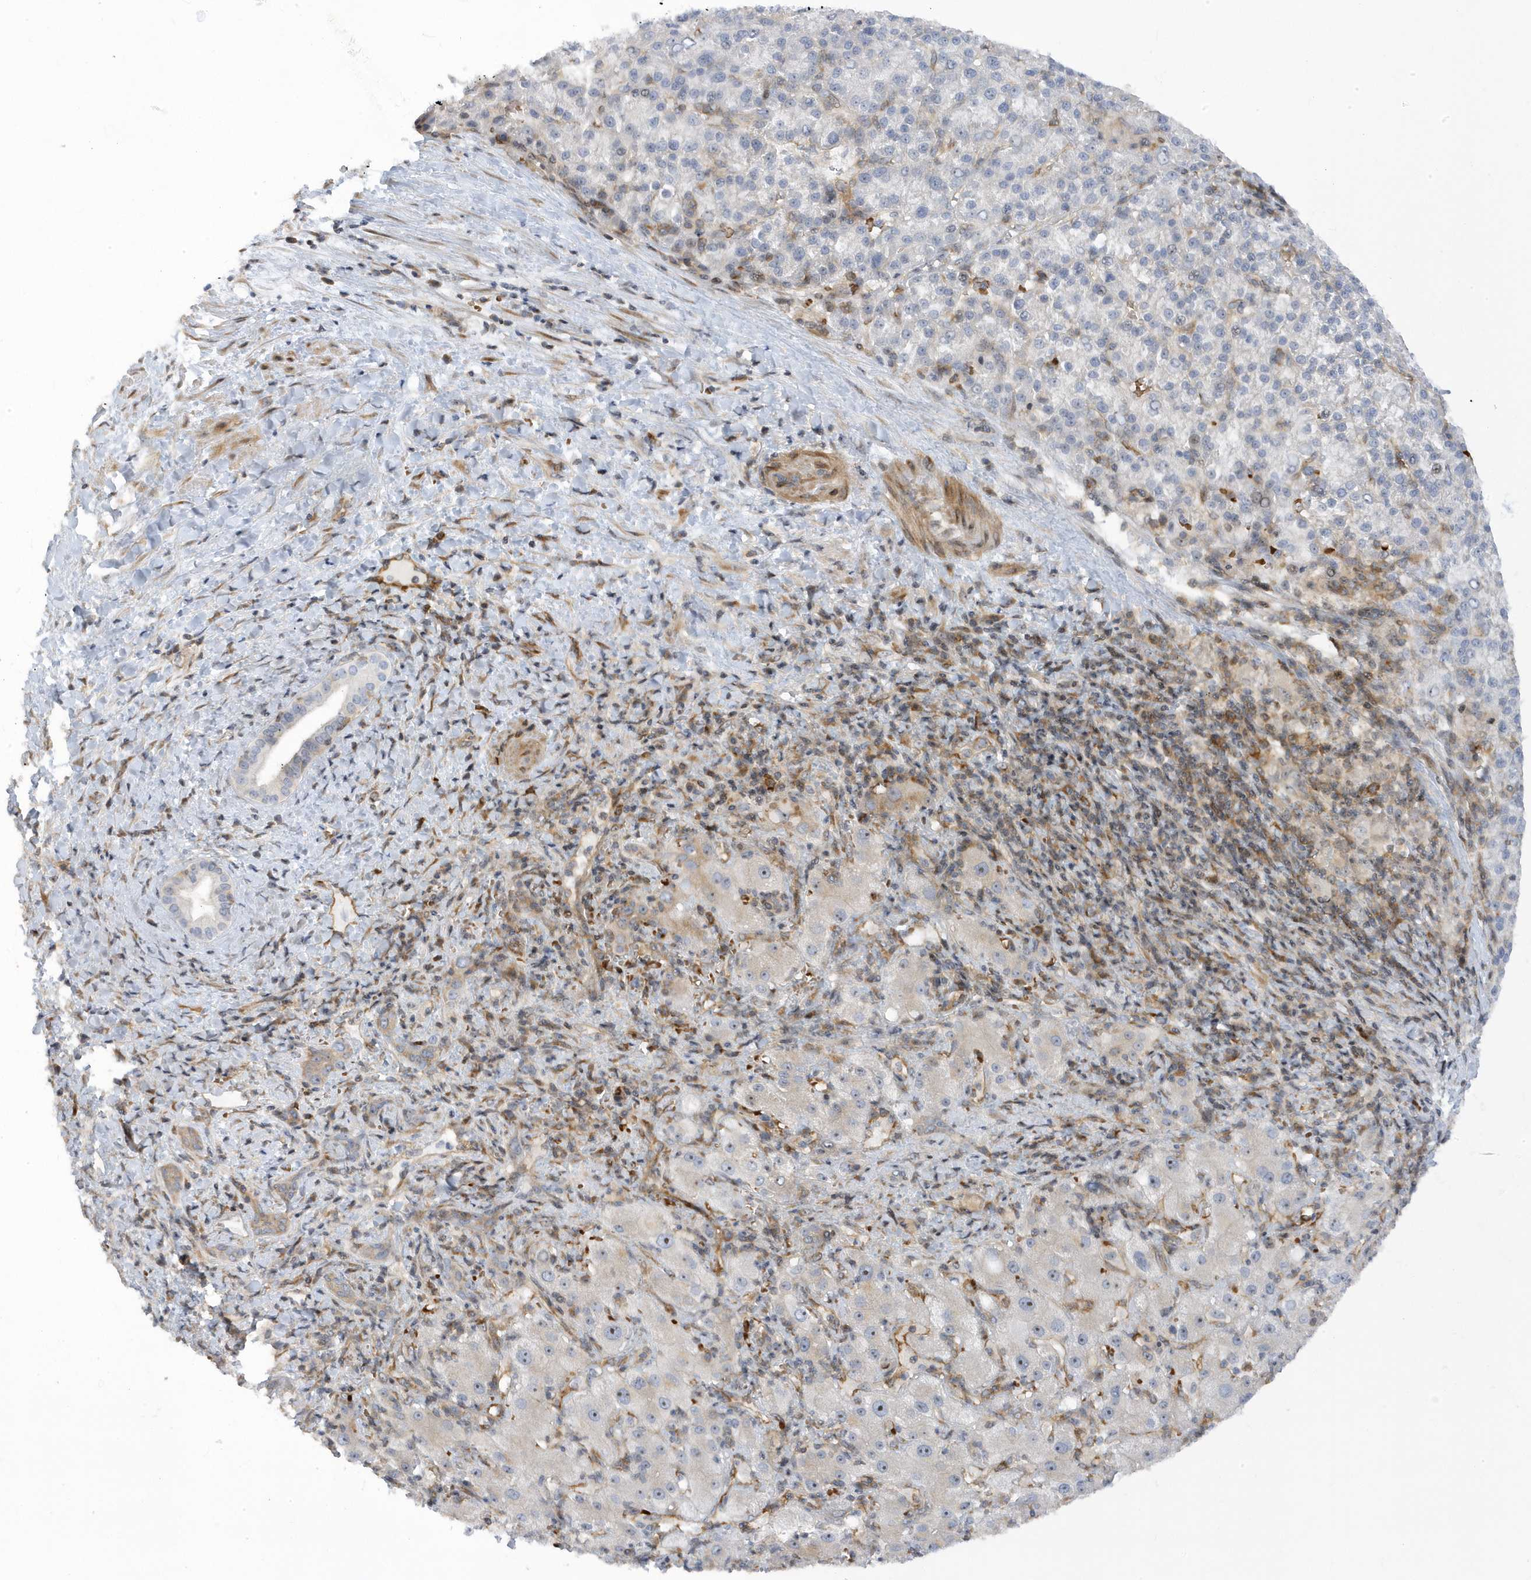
{"staining": {"intensity": "negative", "quantity": "none", "location": "none"}, "tissue": "liver cancer", "cell_type": "Tumor cells", "image_type": "cancer", "snomed": [{"axis": "morphology", "description": "Carcinoma, Hepatocellular, NOS"}, {"axis": "topography", "description": "Liver"}], "caption": "Immunohistochemical staining of human liver cancer exhibits no significant expression in tumor cells.", "gene": "MAP7D3", "patient": {"sex": "female", "age": 58}}